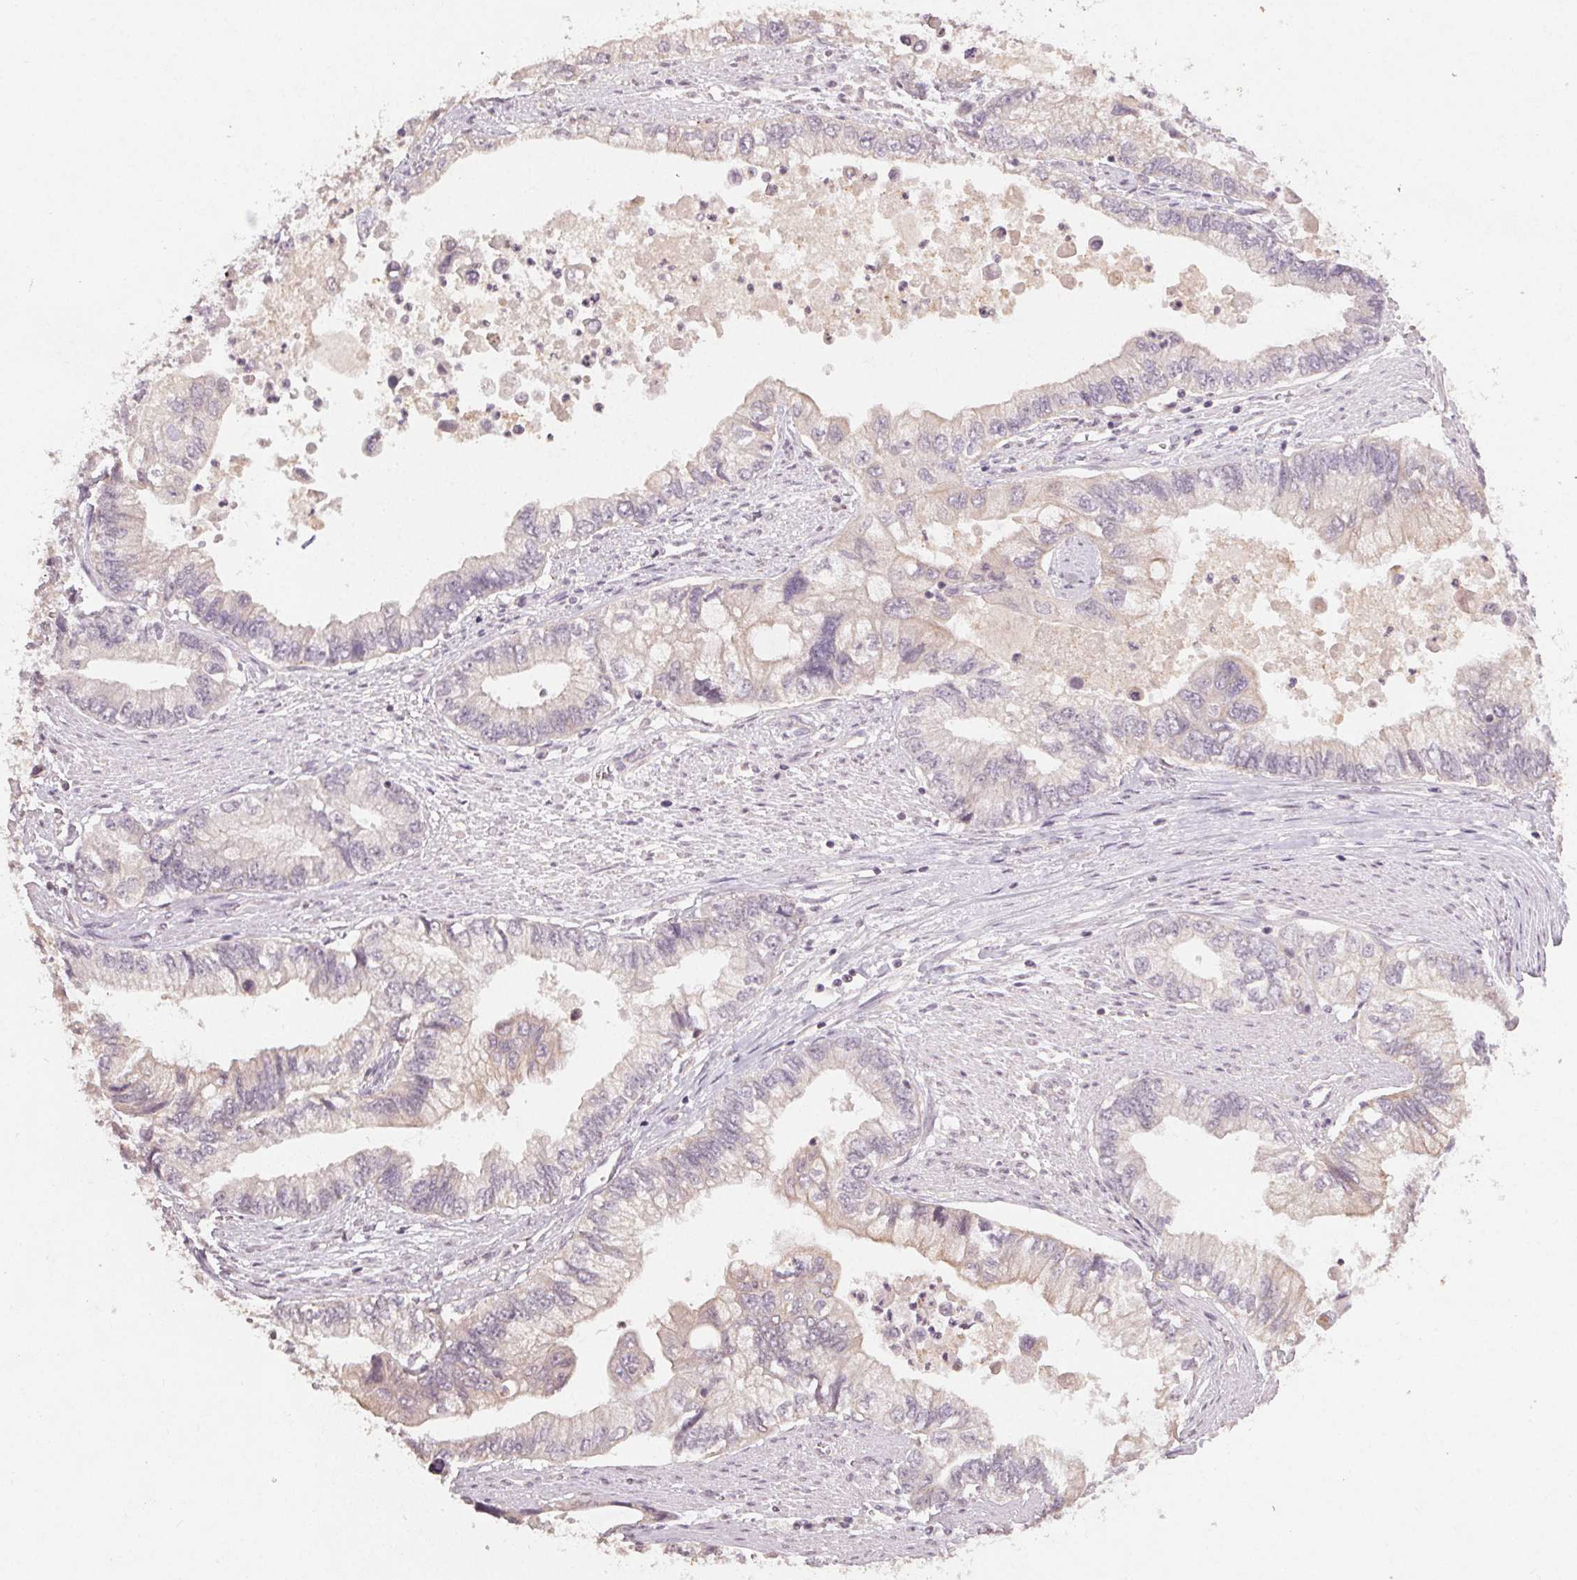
{"staining": {"intensity": "negative", "quantity": "none", "location": "none"}, "tissue": "stomach cancer", "cell_type": "Tumor cells", "image_type": "cancer", "snomed": [{"axis": "morphology", "description": "Adenocarcinoma, NOS"}, {"axis": "topography", "description": "Pancreas"}, {"axis": "topography", "description": "Stomach, upper"}], "caption": "An IHC micrograph of stomach cancer is shown. There is no staining in tumor cells of stomach cancer. The staining was performed using DAB to visualize the protein expression in brown, while the nuclei were stained in blue with hematoxylin (Magnification: 20x).", "gene": "KLRC3", "patient": {"sex": "male", "age": 77}}